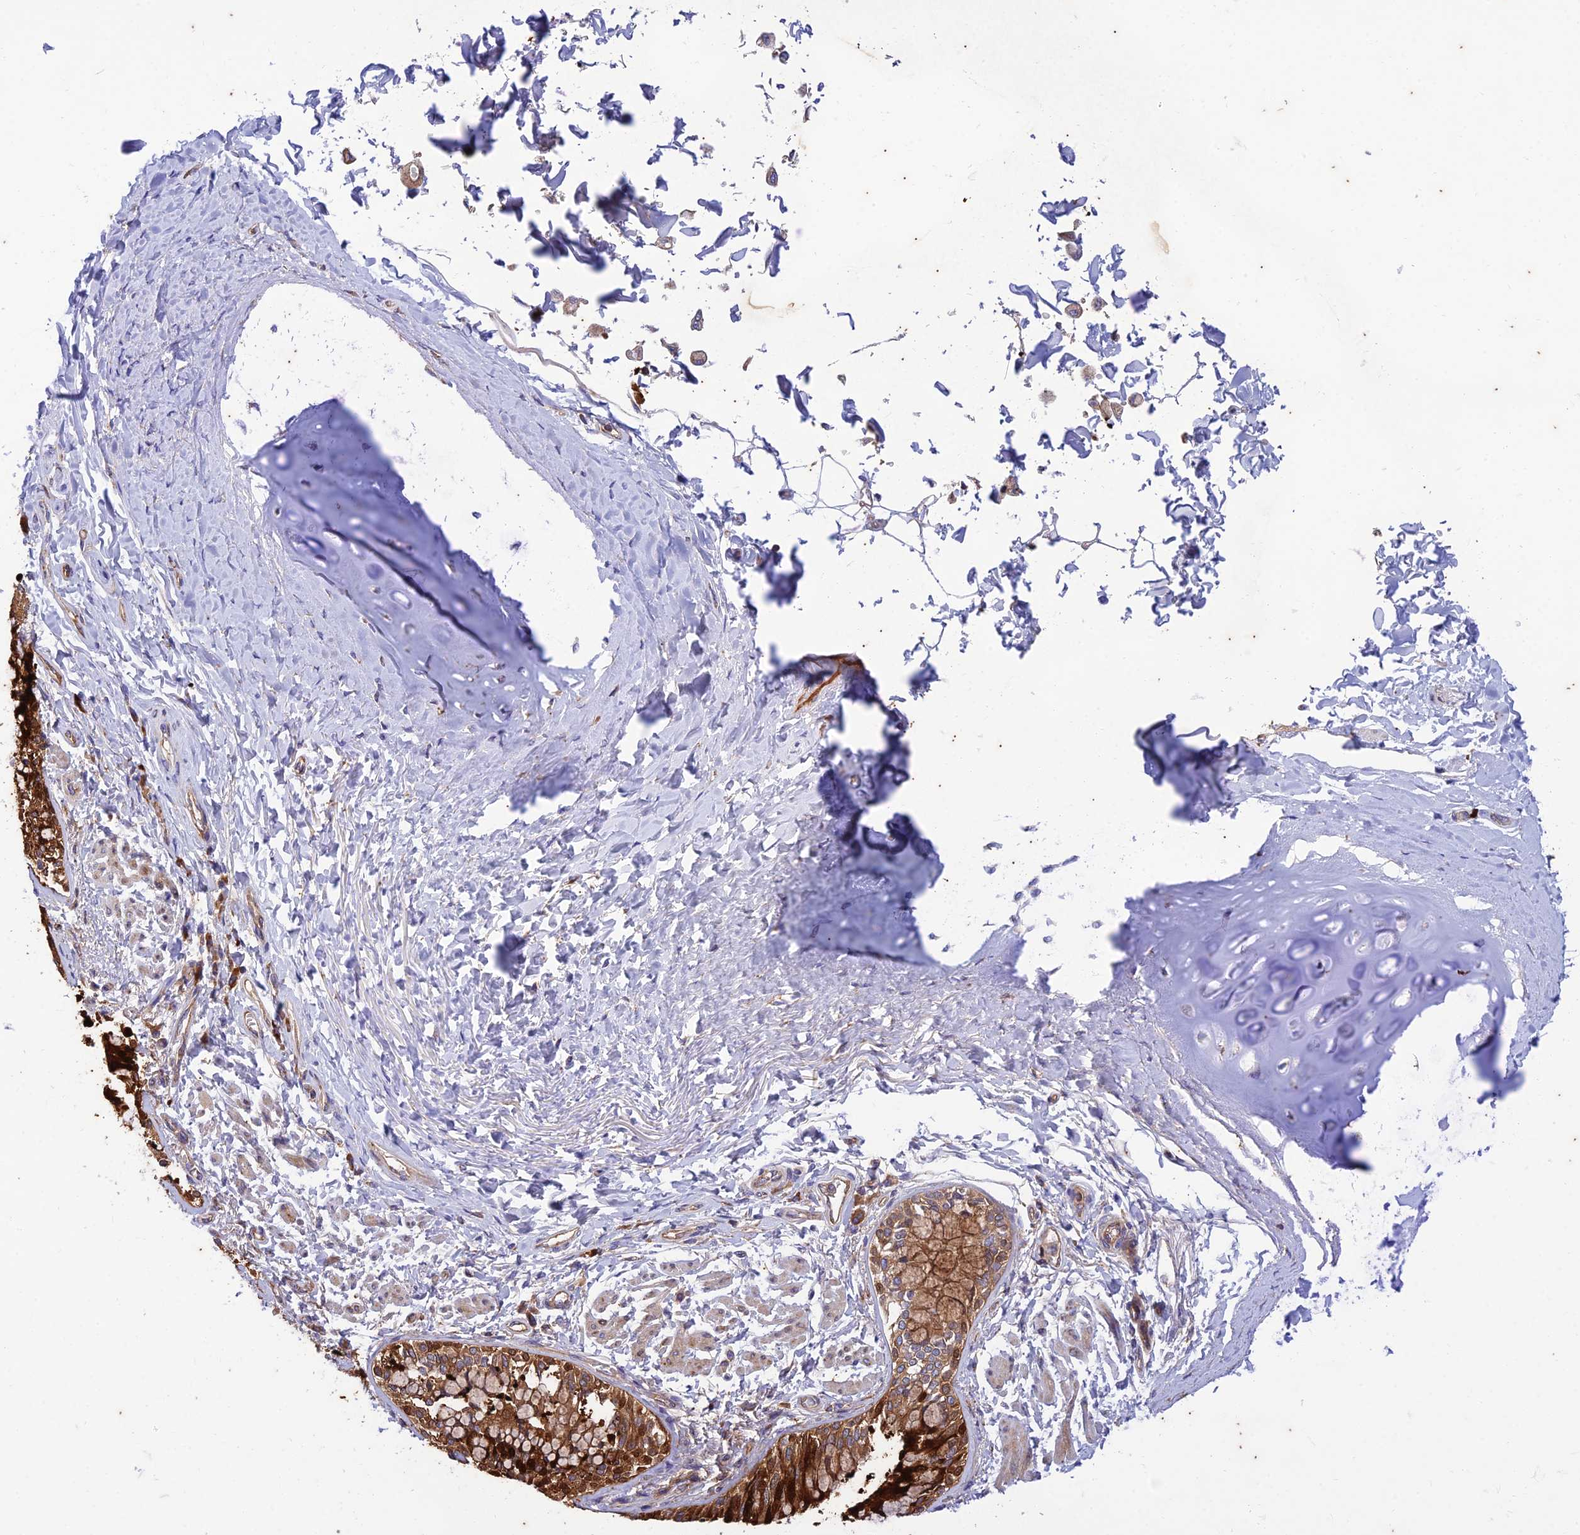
{"staining": {"intensity": "moderate", "quantity": ">75%", "location": "cytoplasmic/membranous"}, "tissue": "bronchus", "cell_type": "Respiratory epithelial cells", "image_type": "normal", "snomed": [{"axis": "morphology", "description": "Normal tissue, NOS"}, {"axis": "morphology", "description": "Inflammation, NOS"}, {"axis": "topography", "description": "Lung"}], "caption": "Benign bronchus displays moderate cytoplasmic/membranous staining in about >75% of respiratory epithelial cells.", "gene": "PIMREG", "patient": {"sex": "female", "age": 46}}